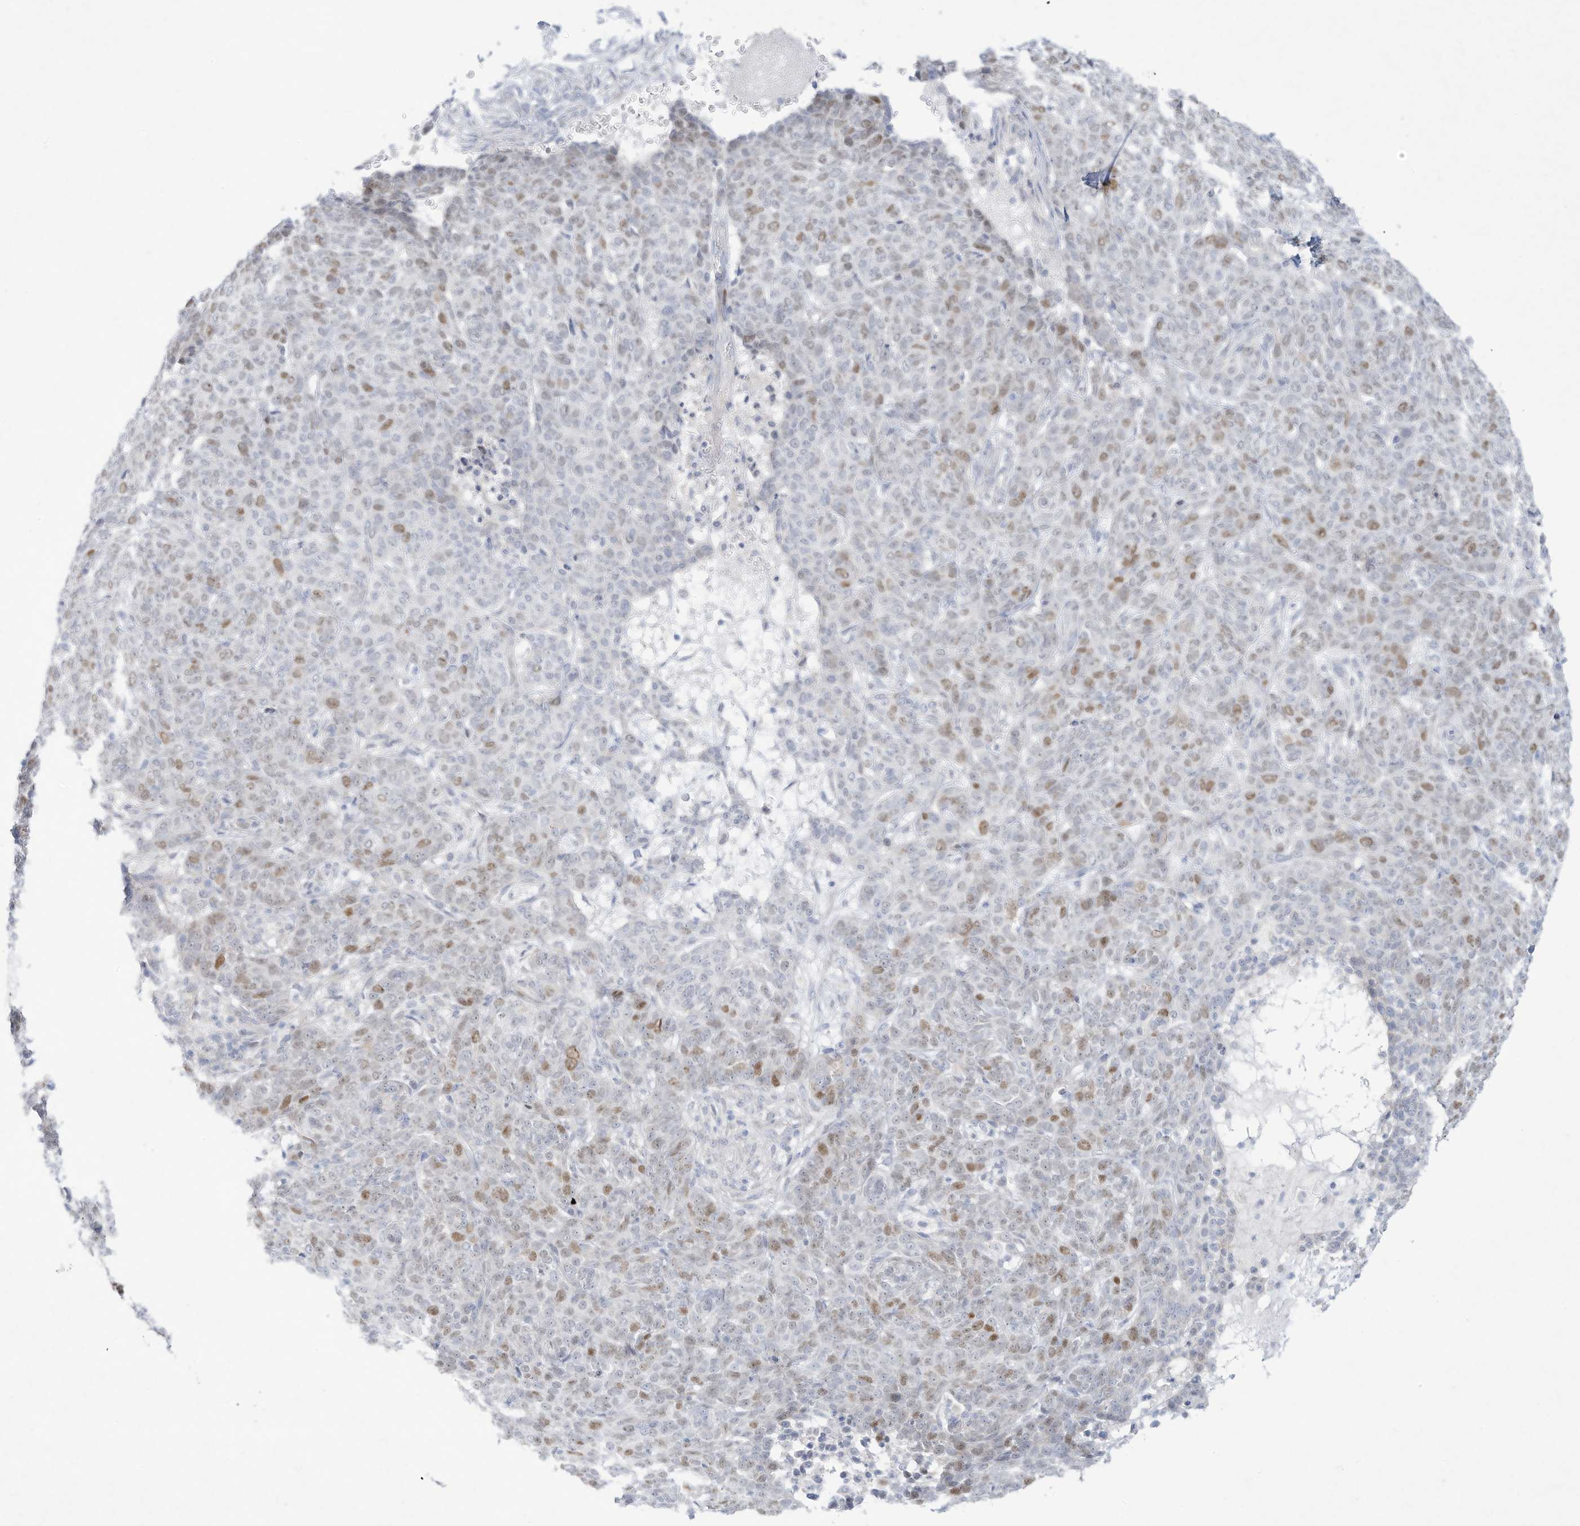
{"staining": {"intensity": "moderate", "quantity": "<25%", "location": "nuclear"}, "tissue": "skin cancer", "cell_type": "Tumor cells", "image_type": "cancer", "snomed": [{"axis": "morphology", "description": "Basal cell carcinoma"}, {"axis": "topography", "description": "Skin"}], "caption": "An image showing moderate nuclear staining in about <25% of tumor cells in skin cancer (basal cell carcinoma), as visualized by brown immunohistochemical staining.", "gene": "PAX6", "patient": {"sex": "male", "age": 85}}